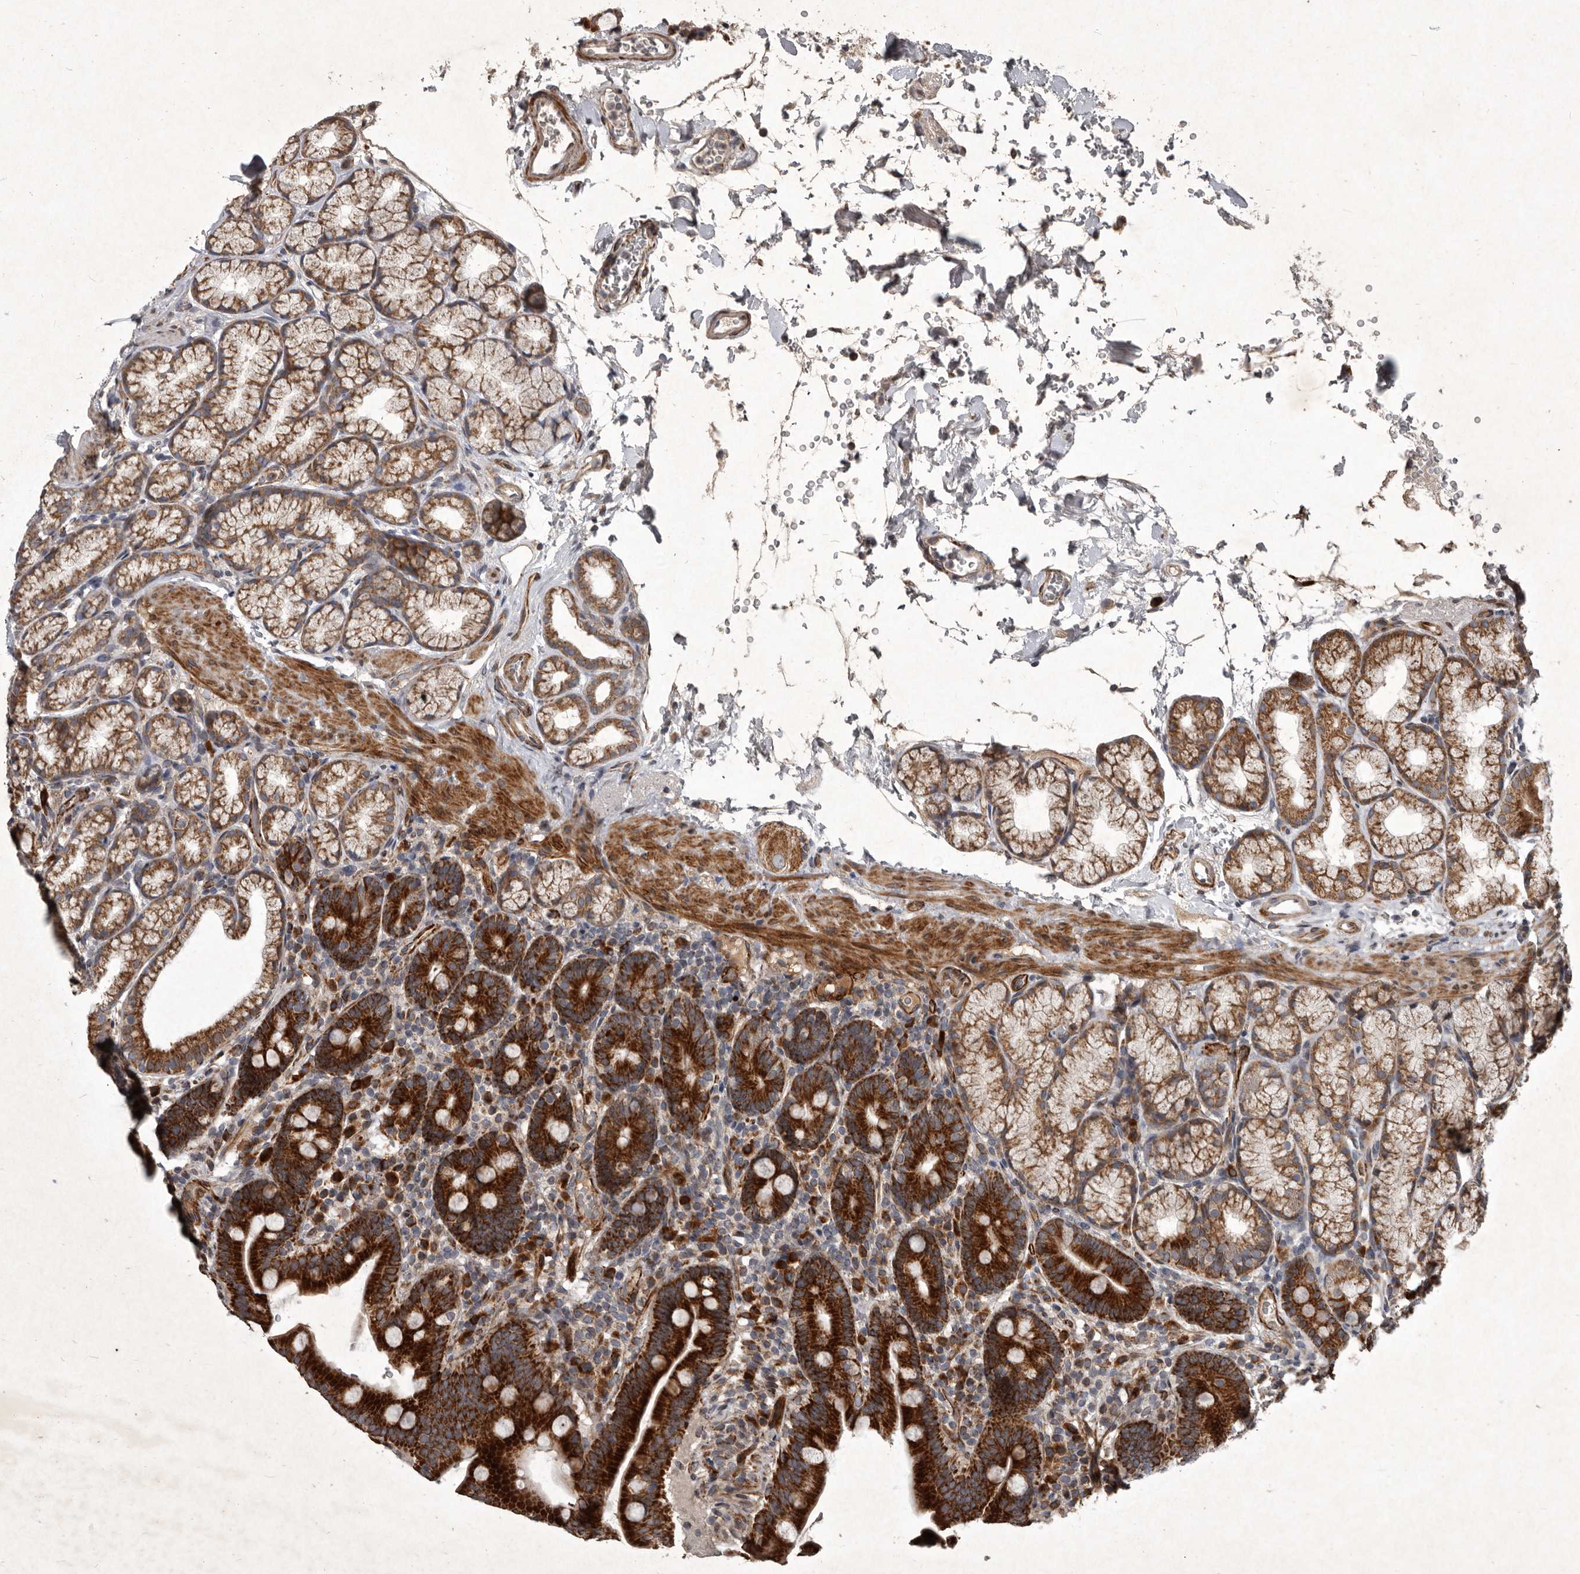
{"staining": {"intensity": "strong", "quantity": ">75%", "location": "cytoplasmic/membranous"}, "tissue": "duodenum", "cell_type": "Glandular cells", "image_type": "normal", "snomed": [{"axis": "morphology", "description": "Normal tissue, NOS"}, {"axis": "topography", "description": "Duodenum"}], "caption": "Protein analysis of unremarkable duodenum reveals strong cytoplasmic/membranous staining in about >75% of glandular cells. (Stains: DAB (3,3'-diaminobenzidine) in brown, nuclei in blue, Microscopy: brightfield microscopy at high magnification).", "gene": "MRPS15", "patient": {"sex": "male", "age": 54}}